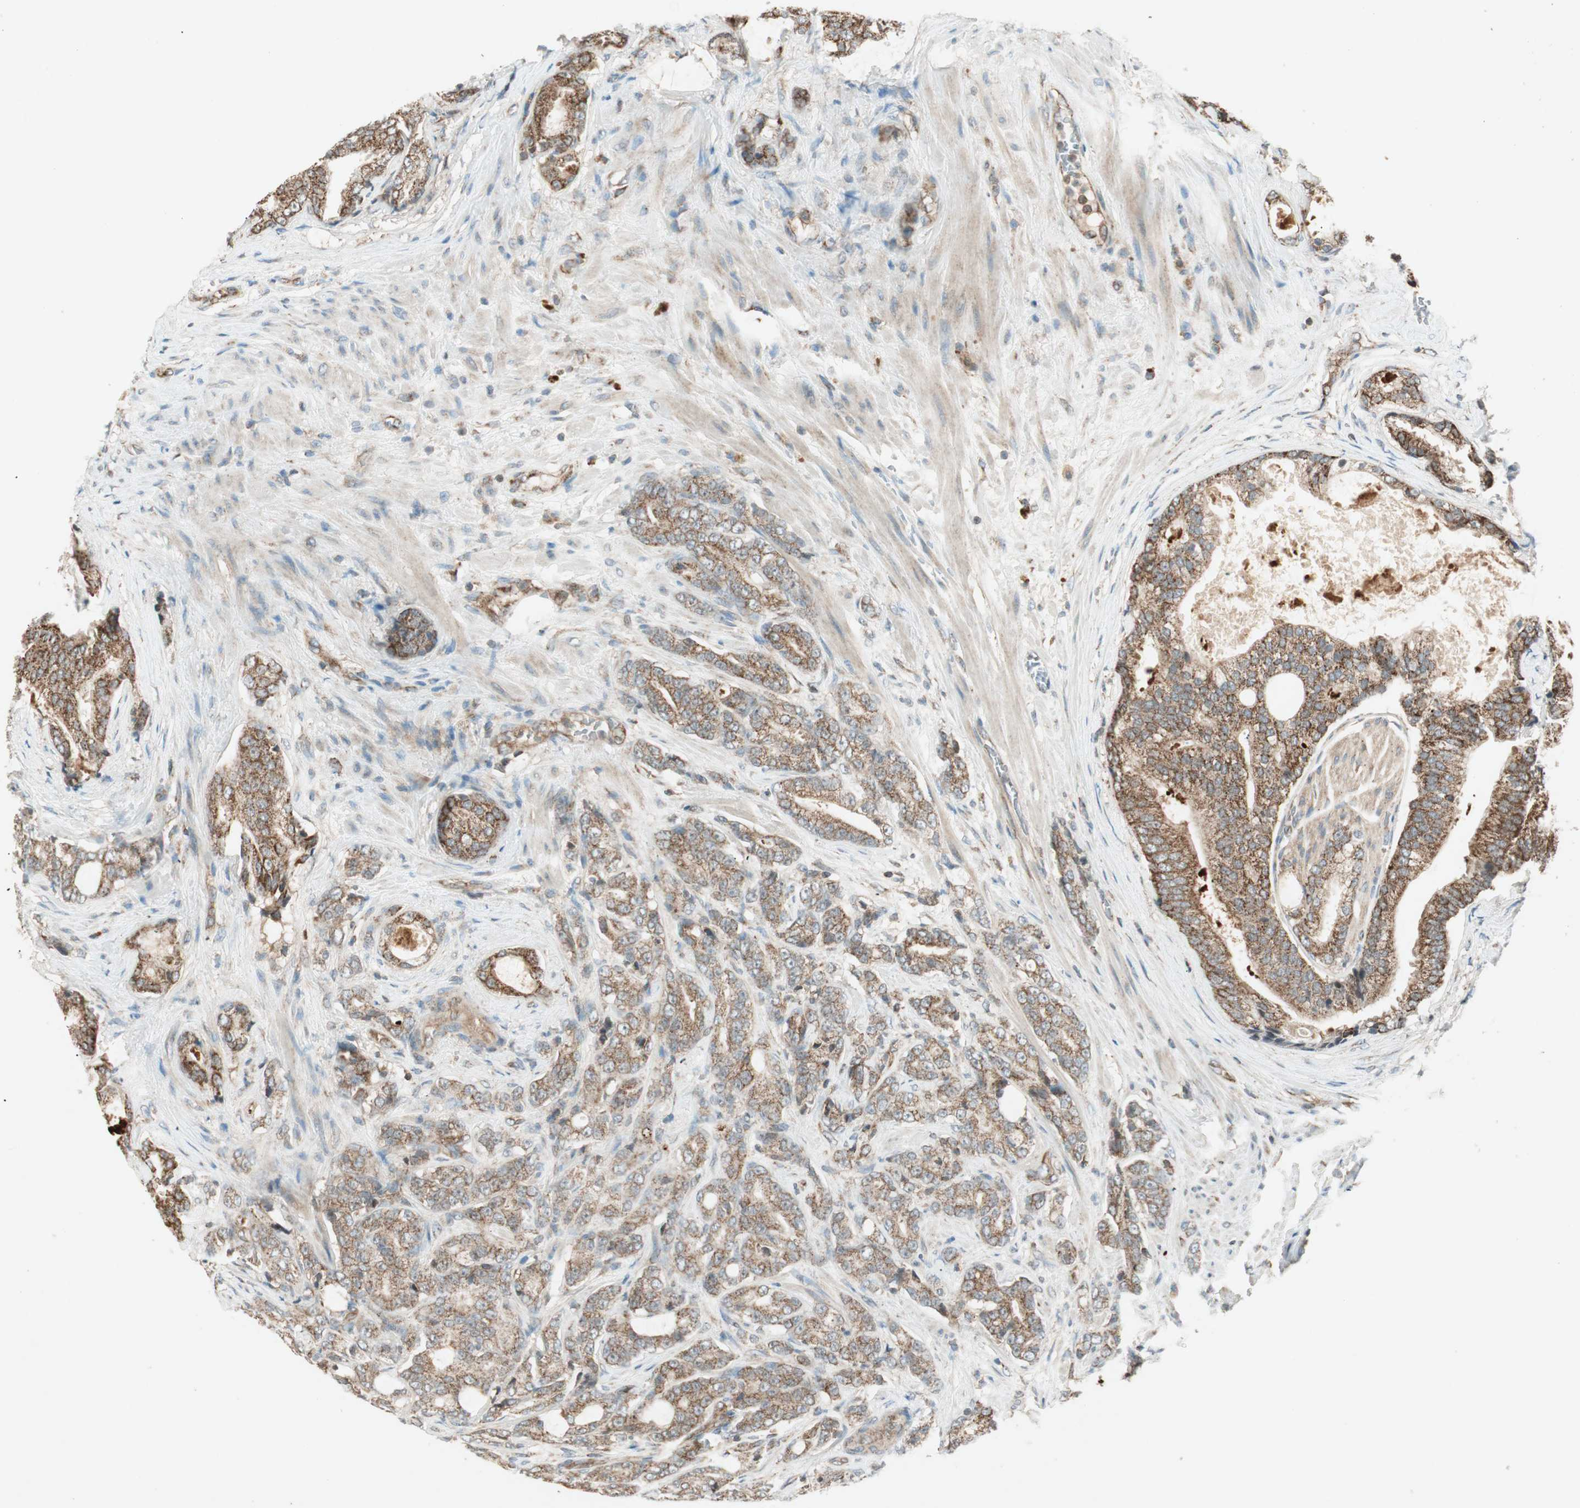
{"staining": {"intensity": "strong", "quantity": ">75%", "location": "cytoplasmic/membranous"}, "tissue": "prostate cancer", "cell_type": "Tumor cells", "image_type": "cancer", "snomed": [{"axis": "morphology", "description": "Adenocarcinoma, Low grade"}, {"axis": "topography", "description": "Prostate"}], "caption": "Tumor cells show strong cytoplasmic/membranous staining in about >75% of cells in prostate low-grade adenocarcinoma. (DAB (3,3'-diaminobenzidine) IHC with brightfield microscopy, high magnification).", "gene": "CHADL", "patient": {"sex": "male", "age": 58}}